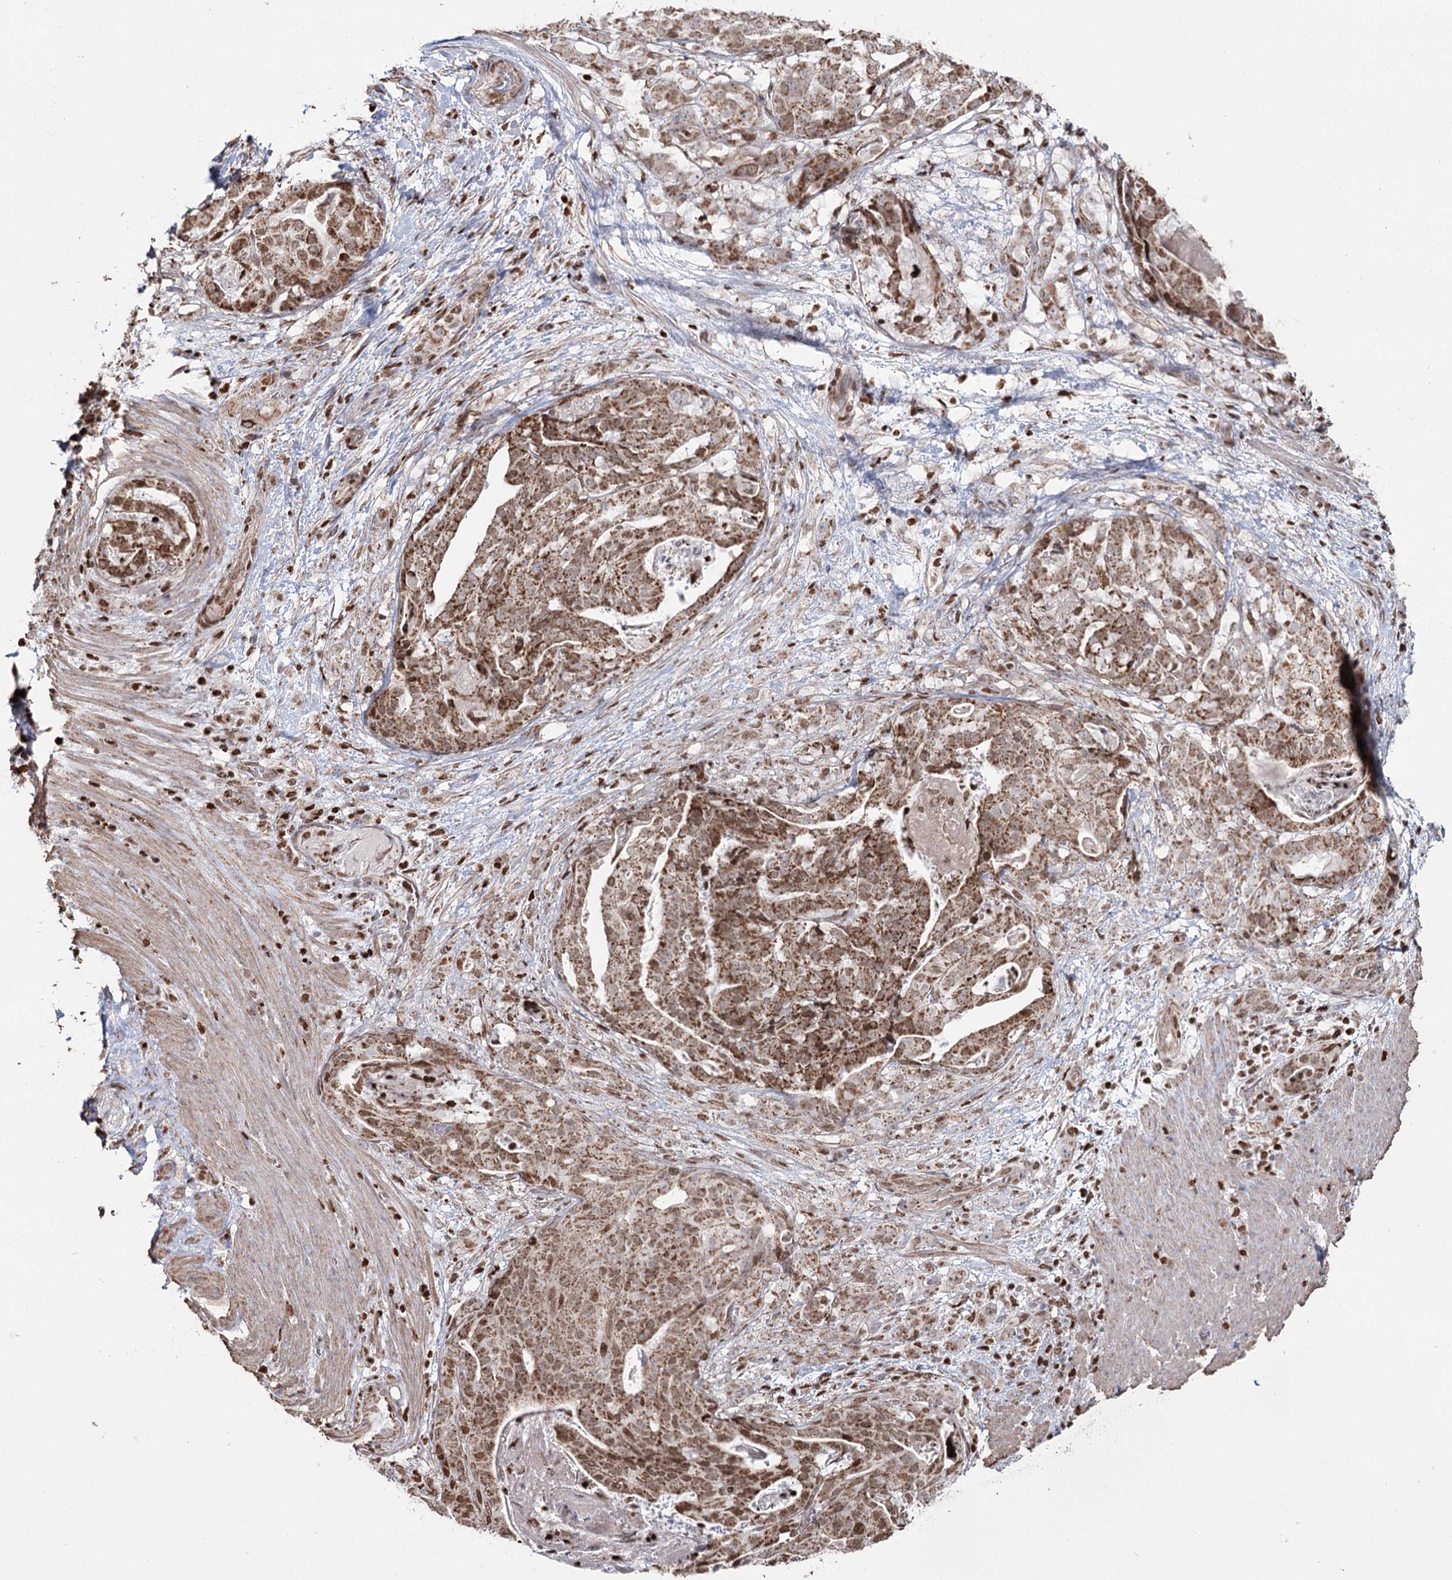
{"staining": {"intensity": "moderate", "quantity": ">75%", "location": "cytoplasmic/membranous,nuclear"}, "tissue": "stomach cancer", "cell_type": "Tumor cells", "image_type": "cancer", "snomed": [{"axis": "morphology", "description": "Adenocarcinoma, NOS"}, {"axis": "topography", "description": "Stomach"}], "caption": "An IHC histopathology image of tumor tissue is shown. Protein staining in brown shows moderate cytoplasmic/membranous and nuclear positivity in adenocarcinoma (stomach) within tumor cells.", "gene": "PDHX", "patient": {"sex": "male", "age": 48}}